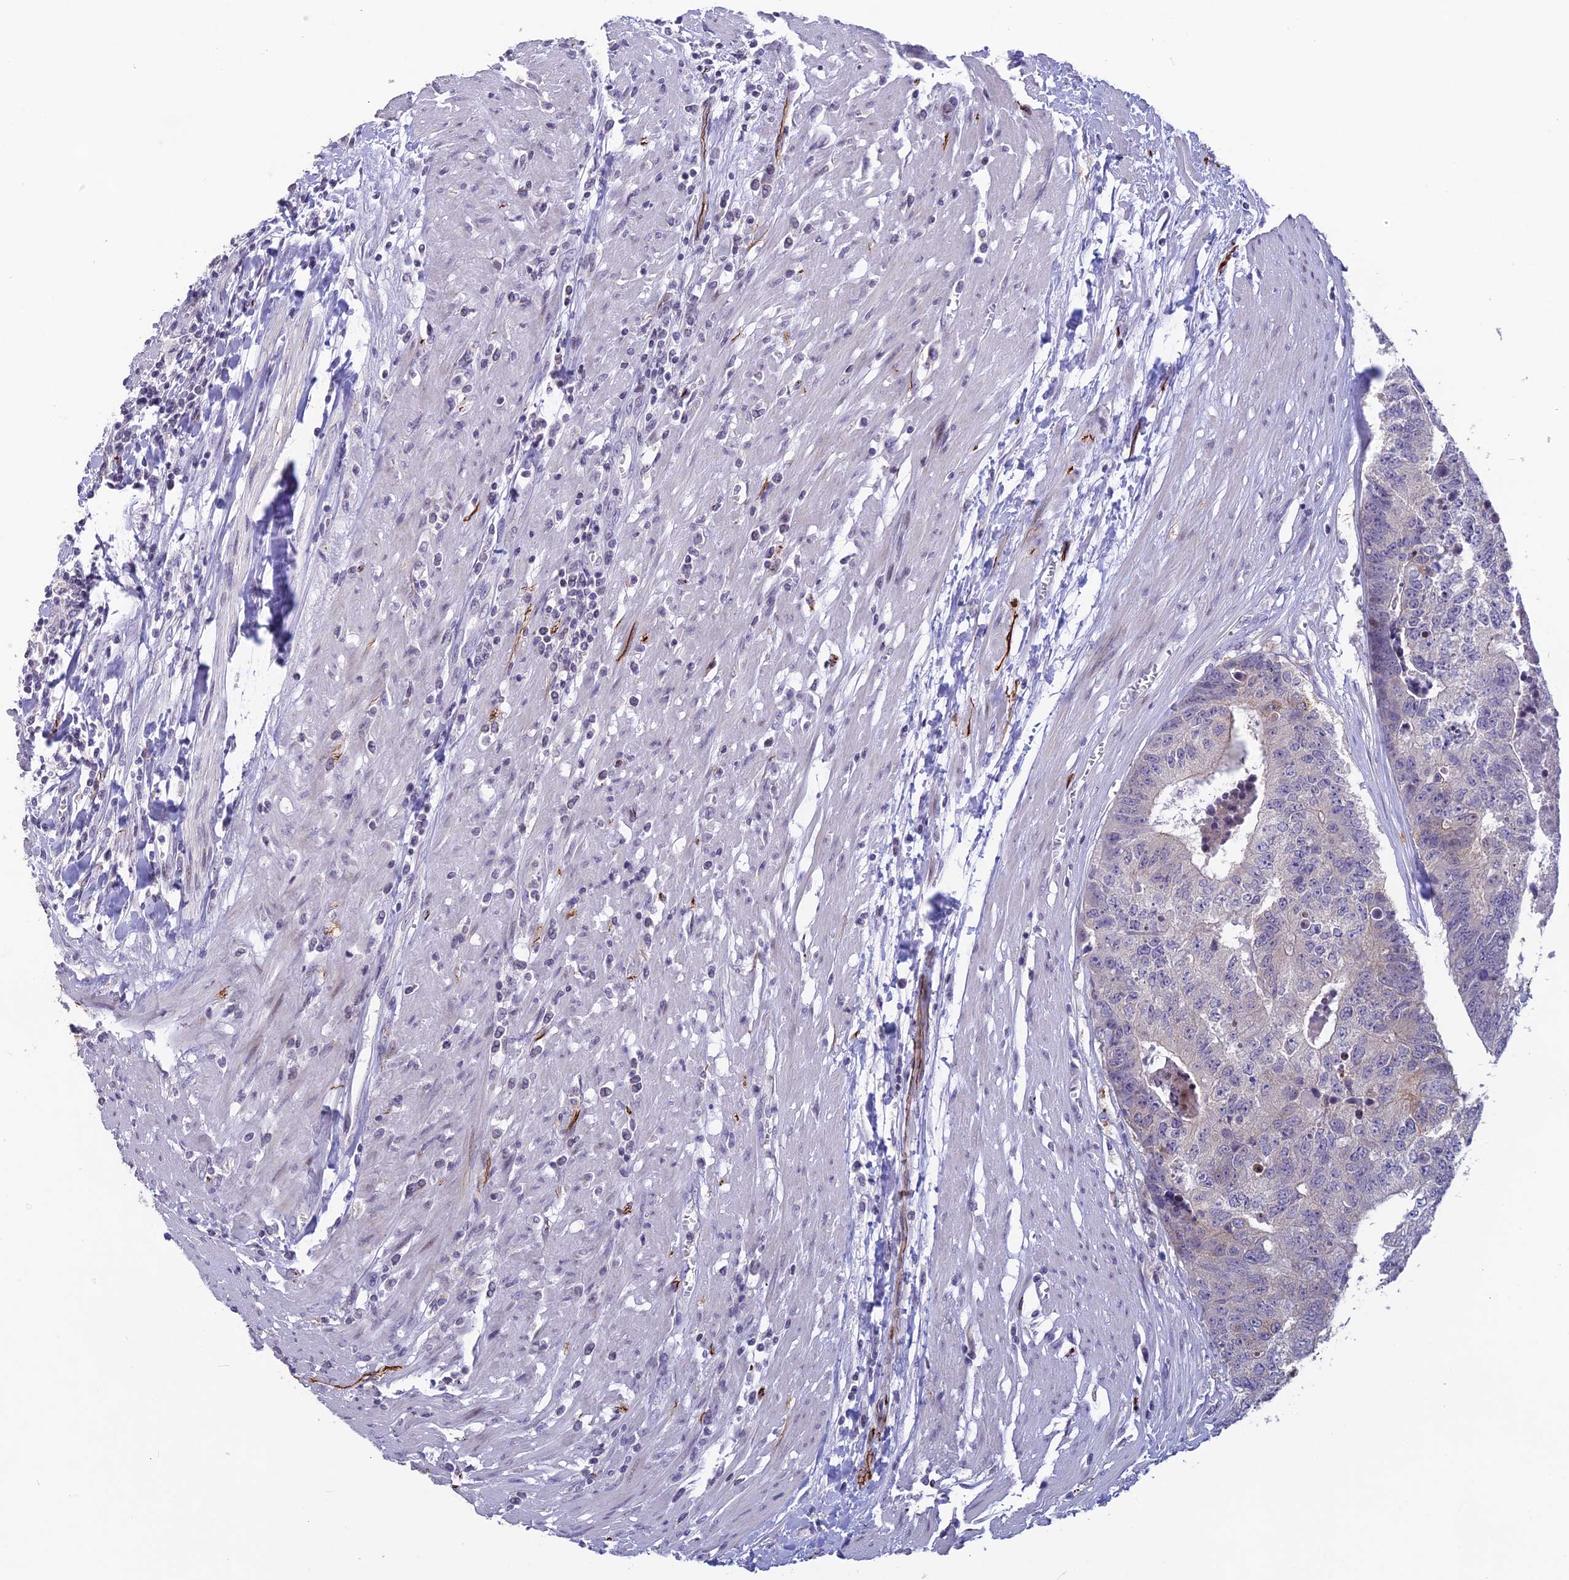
{"staining": {"intensity": "weak", "quantity": "<25%", "location": "cytoplasmic/membranous"}, "tissue": "colorectal cancer", "cell_type": "Tumor cells", "image_type": "cancer", "snomed": [{"axis": "morphology", "description": "Adenocarcinoma, NOS"}, {"axis": "topography", "description": "Colon"}], "caption": "A histopathology image of adenocarcinoma (colorectal) stained for a protein reveals no brown staining in tumor cells.", "gene": "TMEM134", "patient": {"sex": "female", "age": 67}}